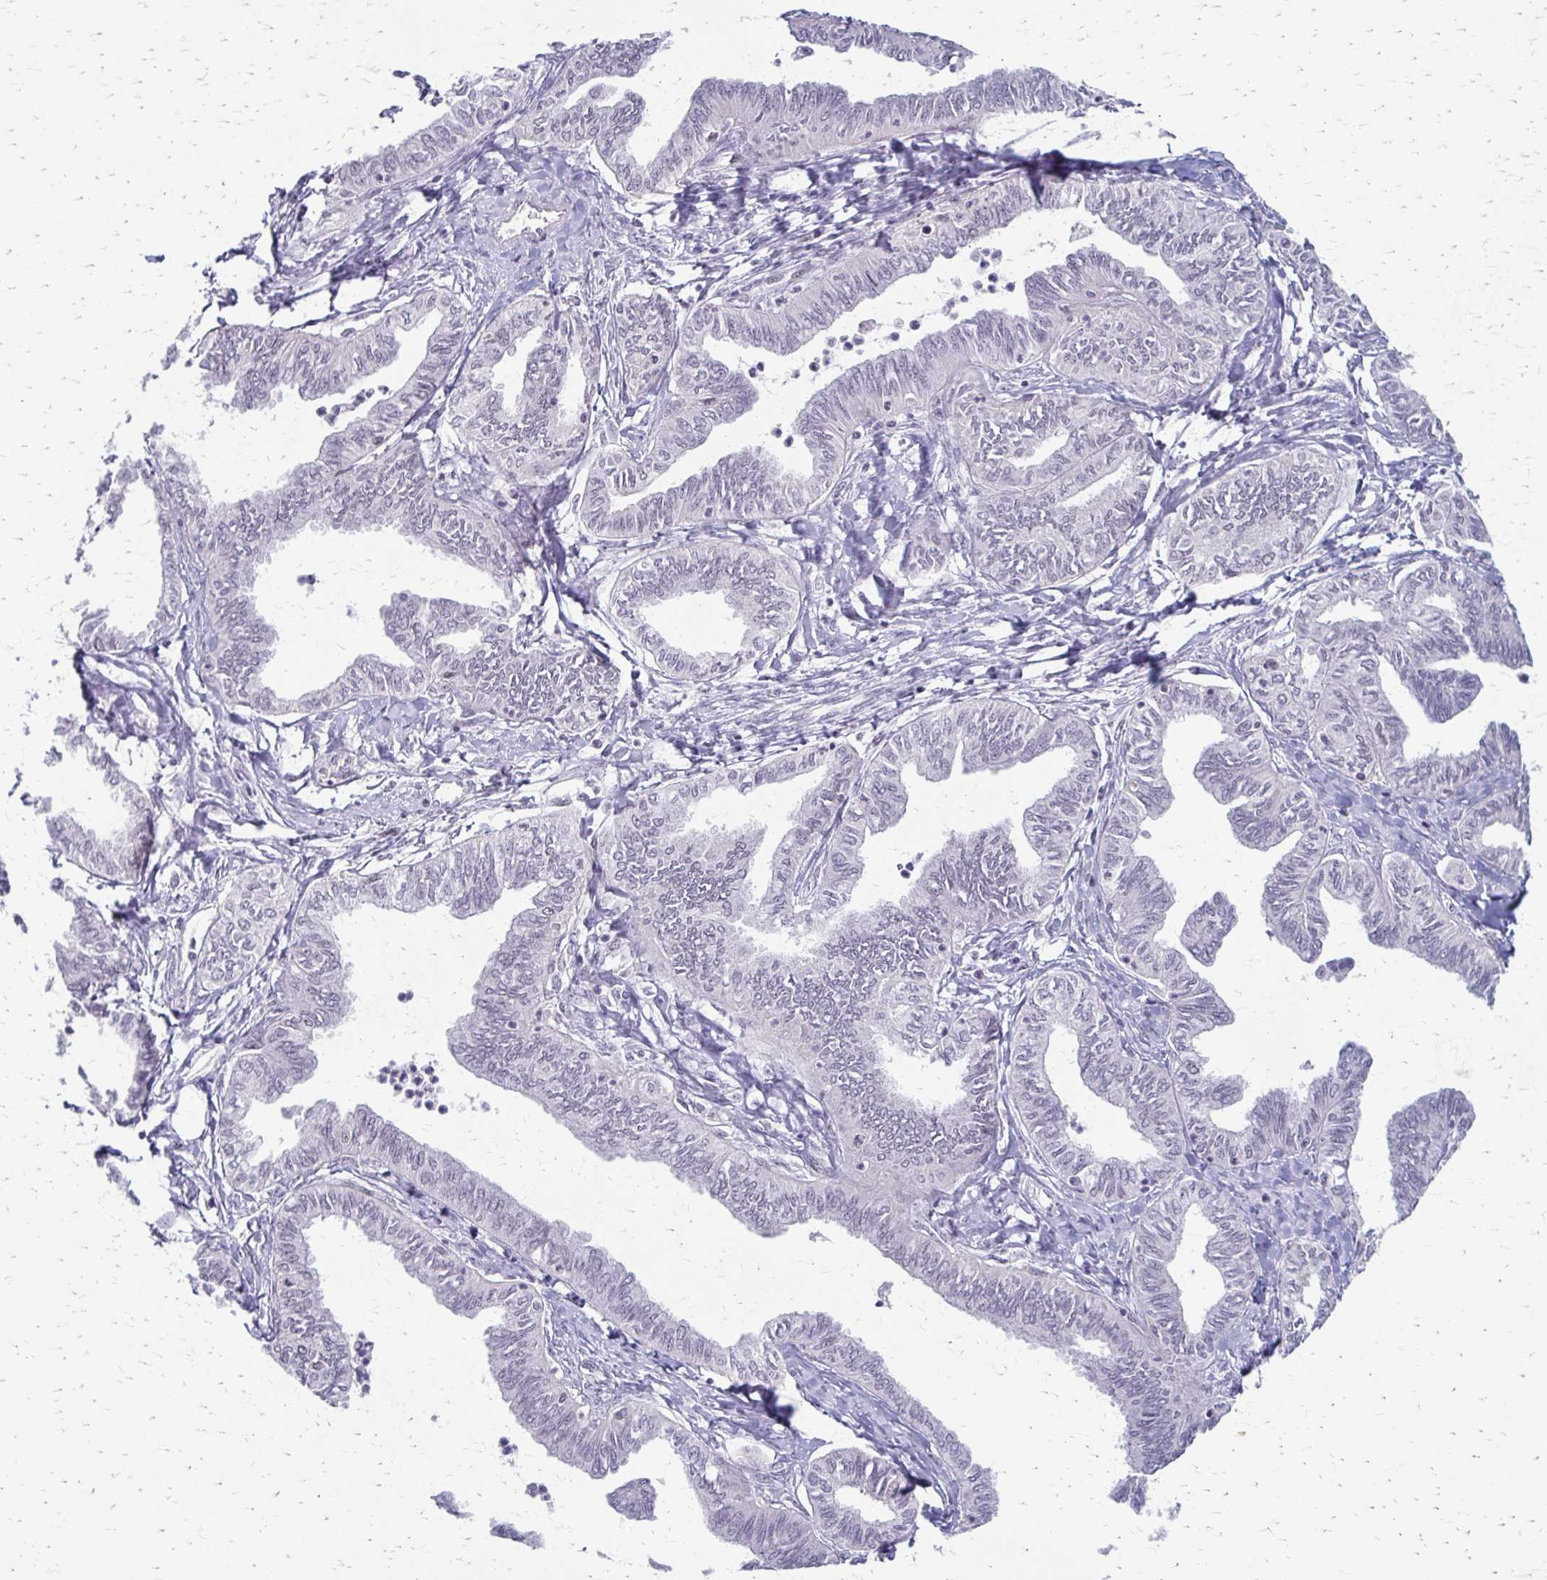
{"staining": {"intensity": "negative", "quantity": "none", "location": "none"}, "tissue": "ovarian cancer", "cell_type": "Tumor cells", "image_type": "cancer", "snomed": [{"axis": "morphology", "description": "Carcinoma, endometroid"}, {"axis": "topography", "description": "Ovary"}], "caption": "High magnification brightfield microscopy of ovarian endometroid carcinoma stained with DAB (3,3'-diaminobenzidine) (brown) and counterstained with hematoxylin (blue): tumor cells show no significant expression. (Stains: DAB (3,3'-diaminobenzidine) IHC with hematoxylin counter stain, Microscopy: brightfield microscopy at high magnification).", "gene": "EED", "patient": {"sex": "female", "age": 70}}